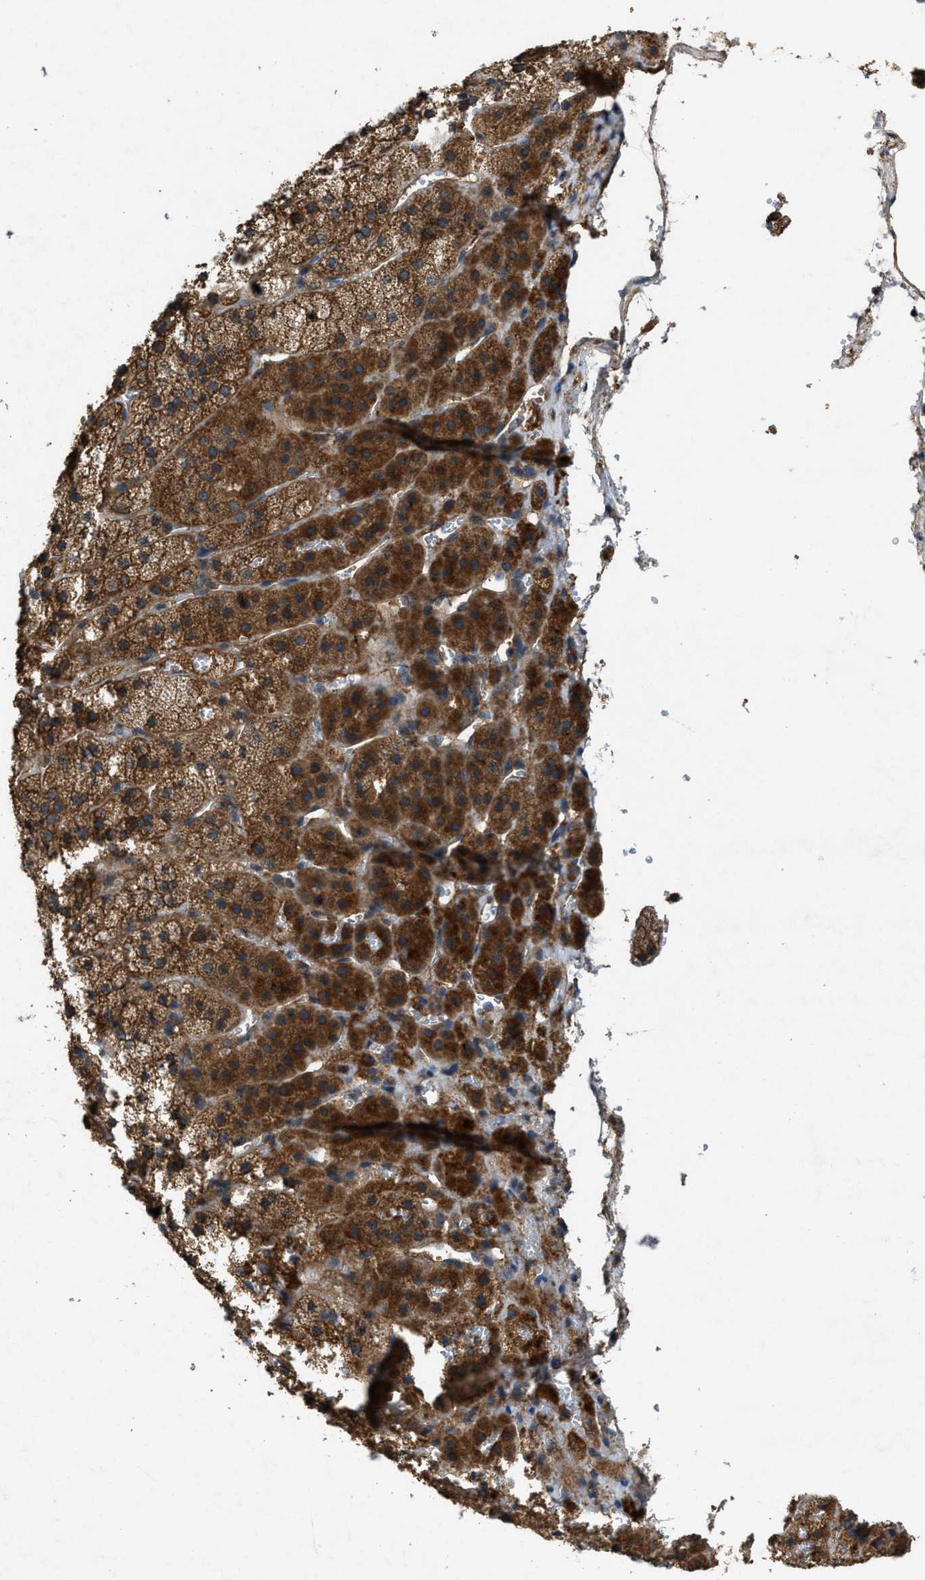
{"staining": {"intensity": "strong", "quantity": ">75%", "location": "cytoplasmic/membranous"}, "tissue": "adrenal gland", "cell_type": "Glandular cells", "image_type": "normal", "snomed": [{"axis": "morphology", "description": "Normal tissue, NOS"}, {"axis": "topography", "description": "Adrenal gland"}], "caption": "High-power microscopy captured an immunohistochemistry (IHC) photomicrograph of unremarkable adrenal gland, revealing strong cytoplasmic/membranous staining in about >75% of glandular cells. (Stains: DAB (3,3'-diaminobenzidine) in brown, nuclei in blue, Microscopy: brightfield microscopy at high magnification).", "gene": "PDP2", "patient": {"sex": "female", "age": 44}}